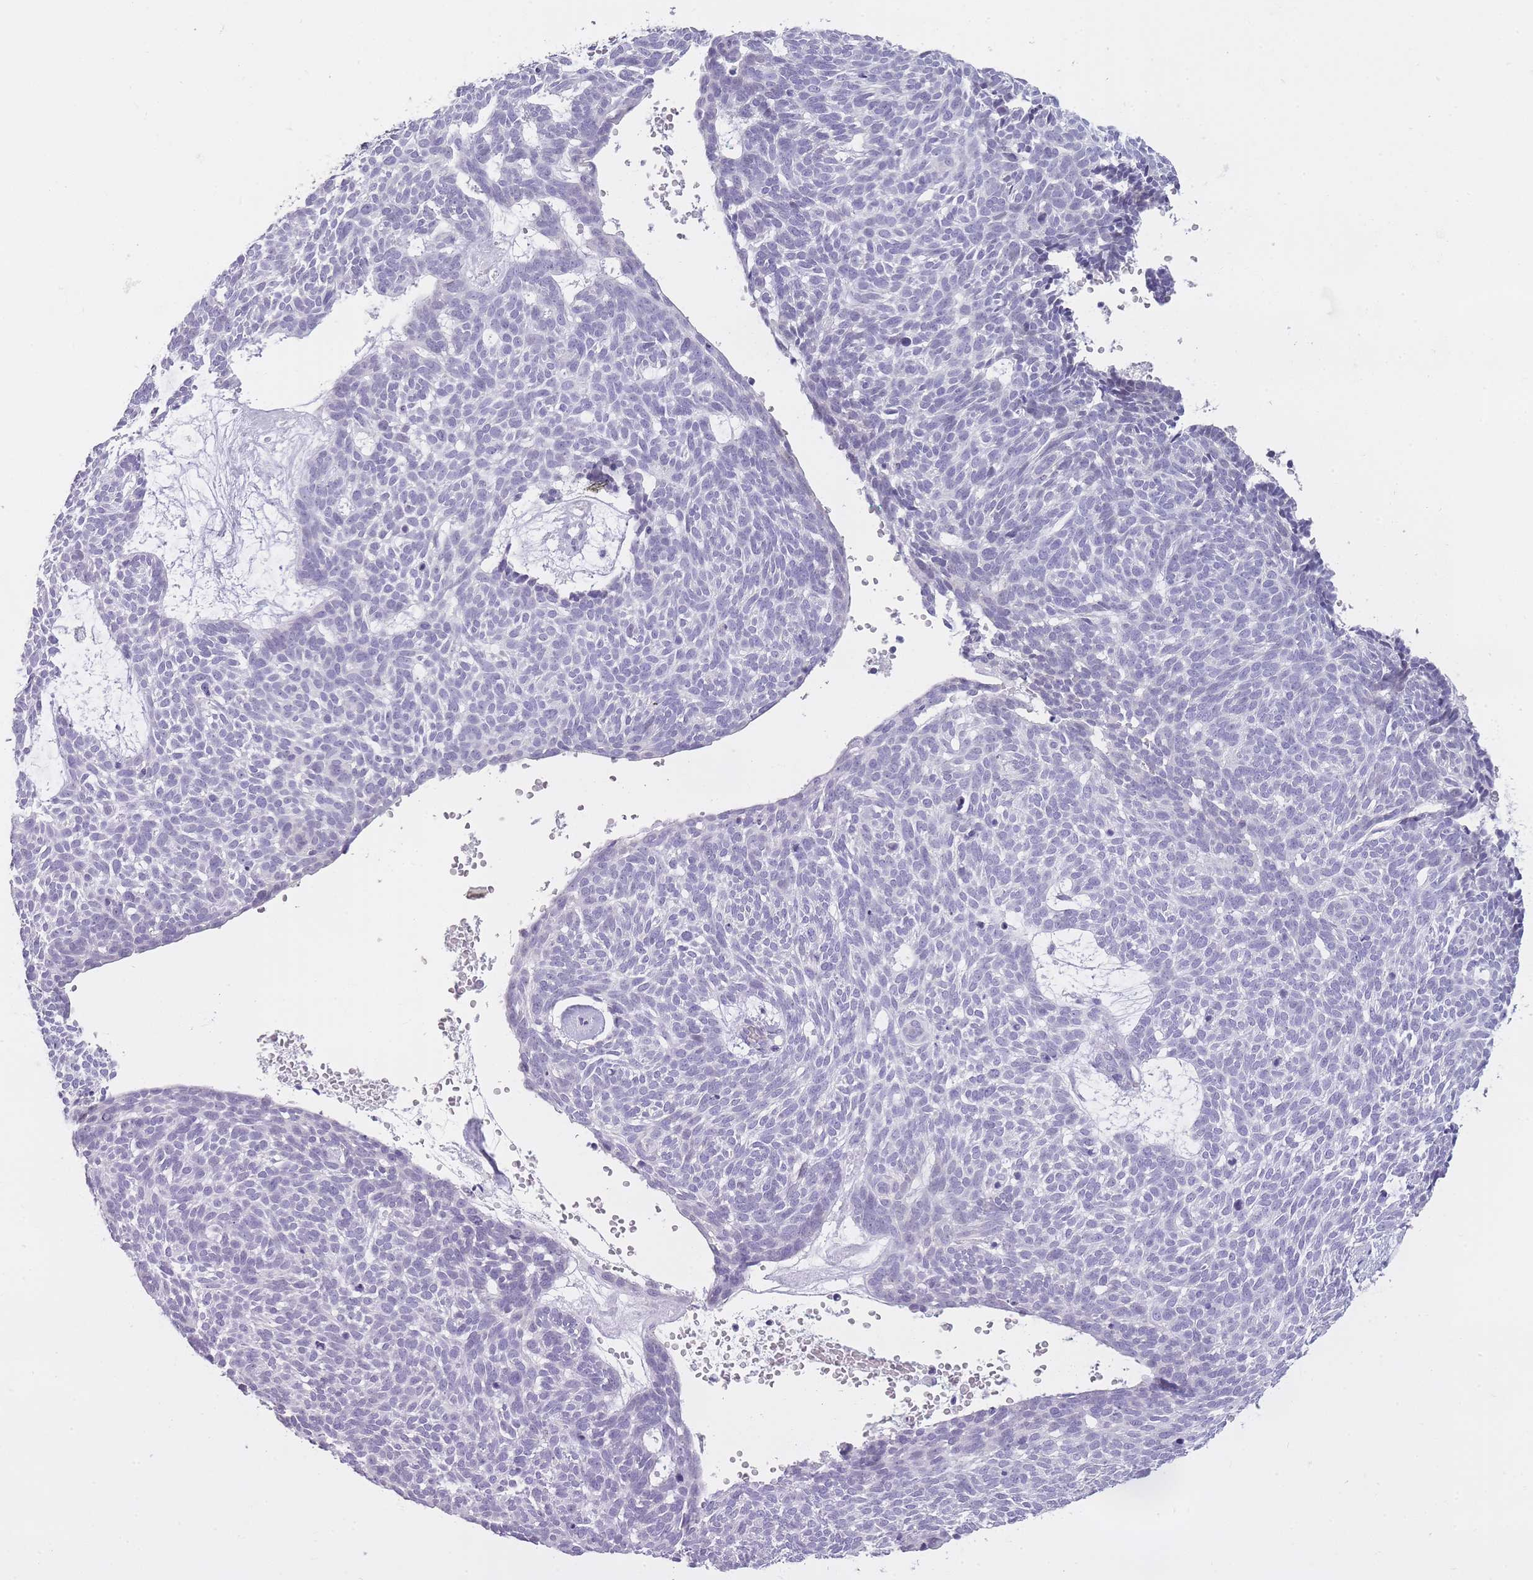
{"staining": {"intensity": "negative", "quantity": "none", "location": "none"}, "tissue": "skin cancer", "cell_type": "Tumor cells", "image_type": "cancer", "snomed": [{"axis": "morphology", "description": "Basal cell carcinoma"}, {"axis": "topography", "description": "Skin"}], "caption": "Tumor cells are negative for protein expression in human skin cancer (basal cell carcinoma).", "gene": "GOLGA6D", "patient": {"sex": "male", "age": 61}}